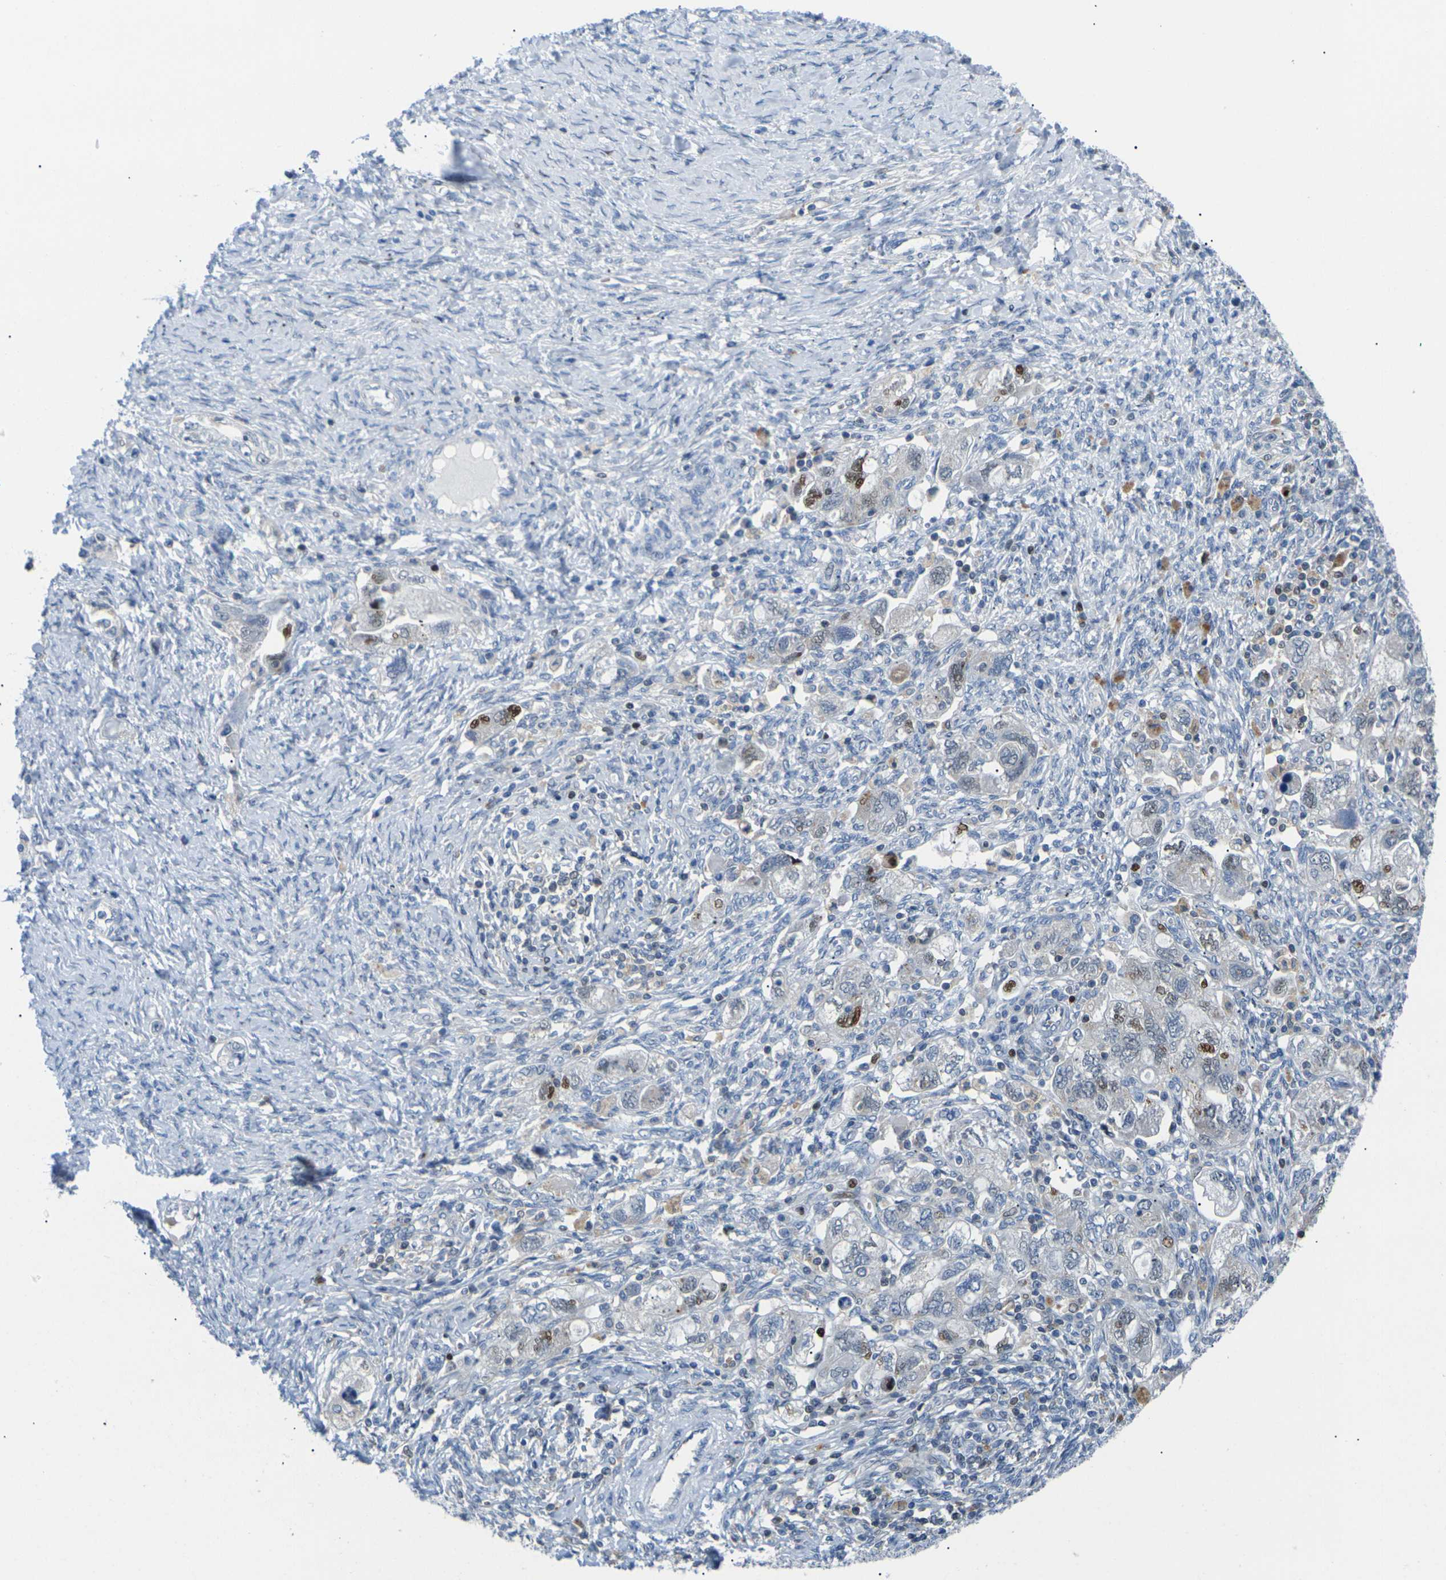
{"staining": {"intensity": "moderate", "quantity": "<25%", "location": "nuclear"}, "tissue": "ovarian cancer", "cell_type": "Tumor cells", "image_type": "cancer", "snomed": [{"axis": "morphology", "description": "Carcinoma, NOS"}, {"axis": "morphology", "description": "Cystadenocarcinoma, serous, NOS"}, {"axis": "topography", "description": "Ovary"}], "caption": "About <25% of tumor cells in human serous cystadenocarcinoma (ovarian) demonstrate moderate nuclear protein staining as visualized by brown immunohistochemical staining.", "gene": "RPS6KA3", "patient": {"sex": "female", "age": 69}}